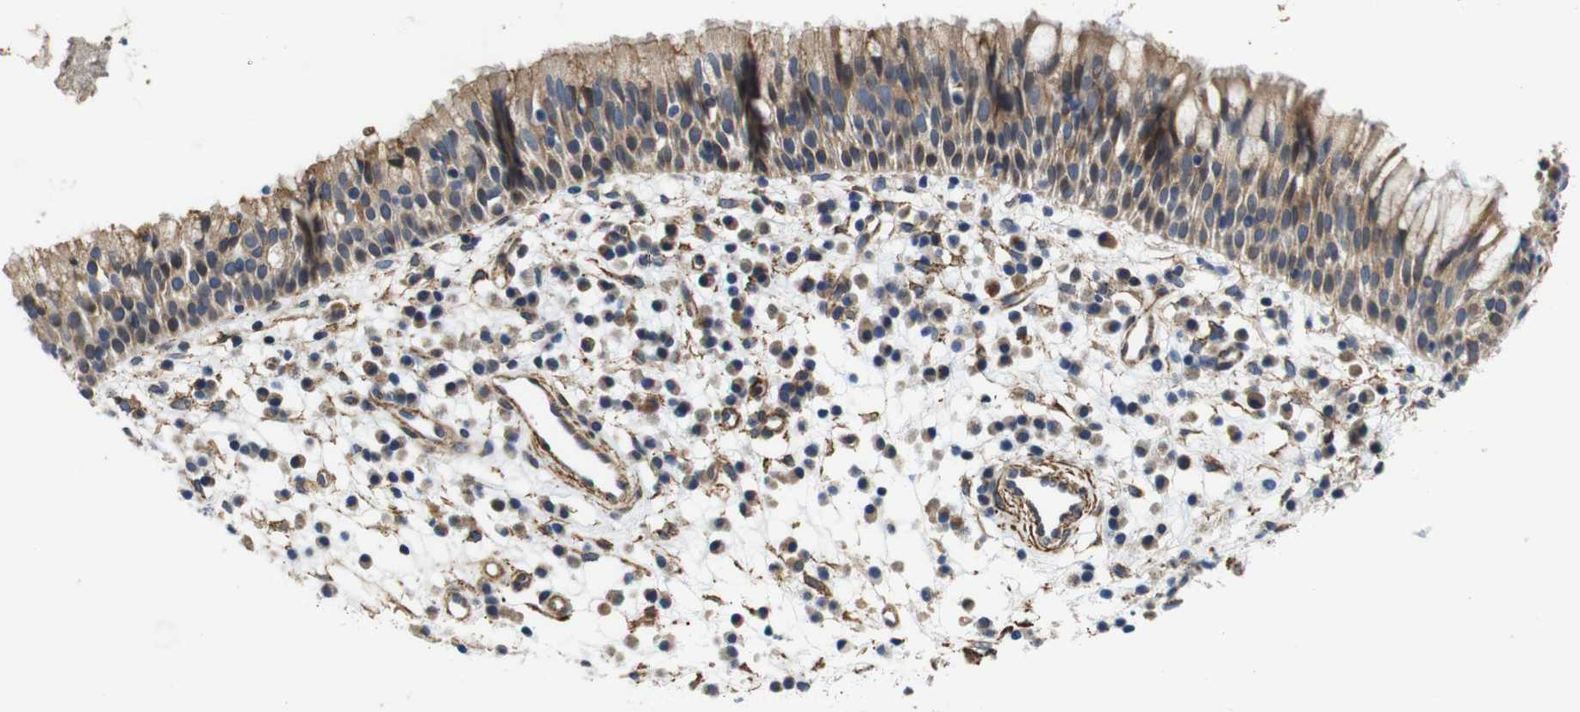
{"staining": {"intensity": "strong", "quantity": ">75%", "location": "cytoplasmic/membranous"}, "tissue": "nasopharynx", "cell_type": "Respiratory epithelial cells", "image_type": "normal", "snomed": [{"axis": "morphology", "description": "Normal tissue, NOS"}, {"axis": "topography", "description": "Nasopharynx"}], "caption": "Respiratory epithelial cells exhibit high levels of strong cytoplasmic/membranous positivity in about >75% of cells in normal human nasopharynx. (DAB (3,3'-diaminobenzidine) = brown stain, brightfield microscopy at high magnification).", "gene": "GGT7", "patient": {"sex": "male", "age": 21}}